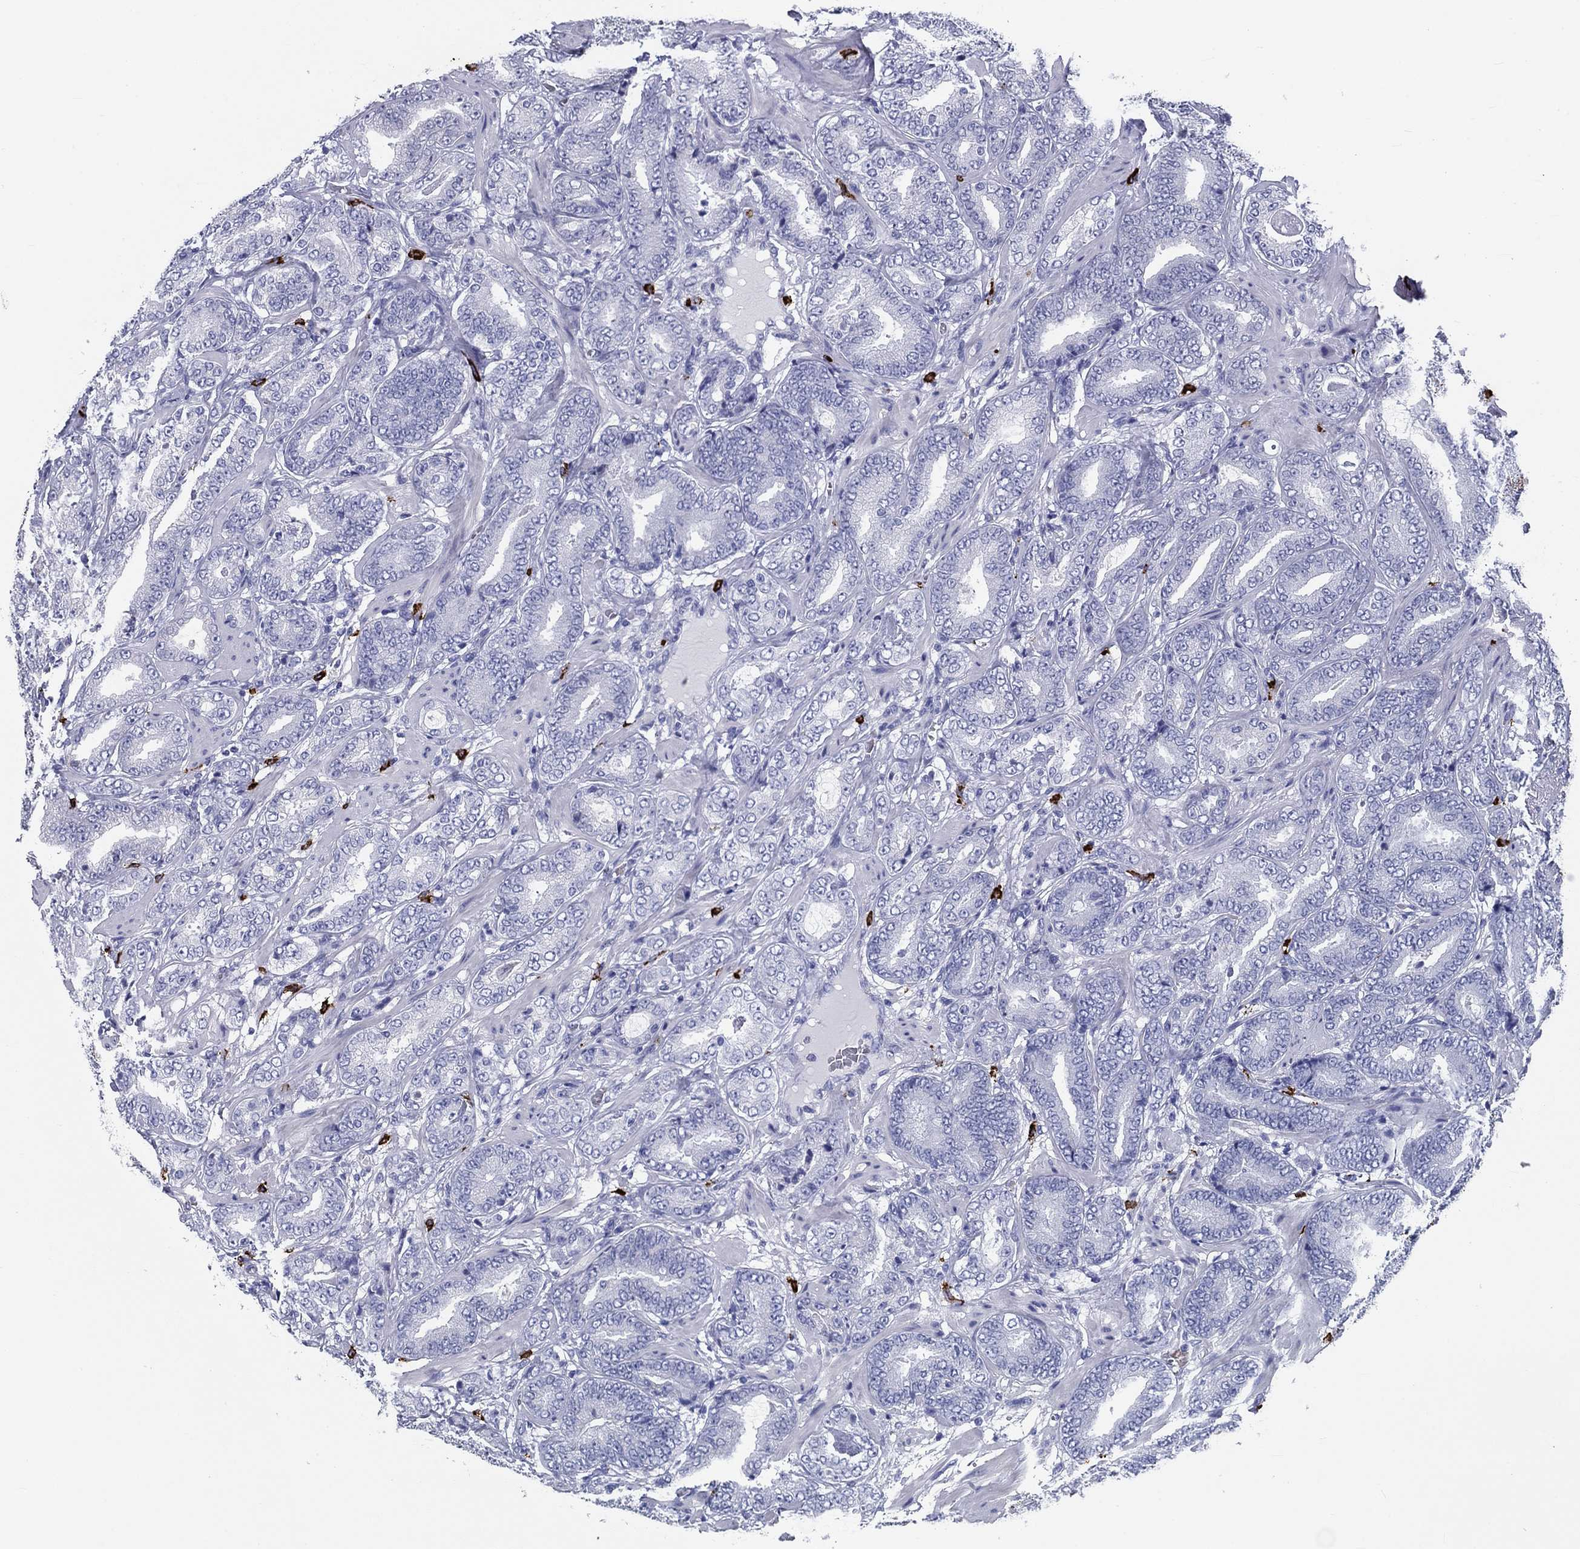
{"staining": {"intensity": "negative", "quantity": "none", "location": "none"}, "tissue": "prostate cancer", "cell_type": "Tumor cells", "image_type": "cancer", "snomed": [{"axis": "morphology", "description": "Adenocarcinoma, Low grade"}, {"axis": "topography", "description": "Prostate"}], "caption": "Immunohistochemical staining of human prostate cancer (low-grade adenocarcinoma) displays no significant staining in tumor cells.", "gene": "CD40LG", "patient": {"sex": "male", "age": 60}}